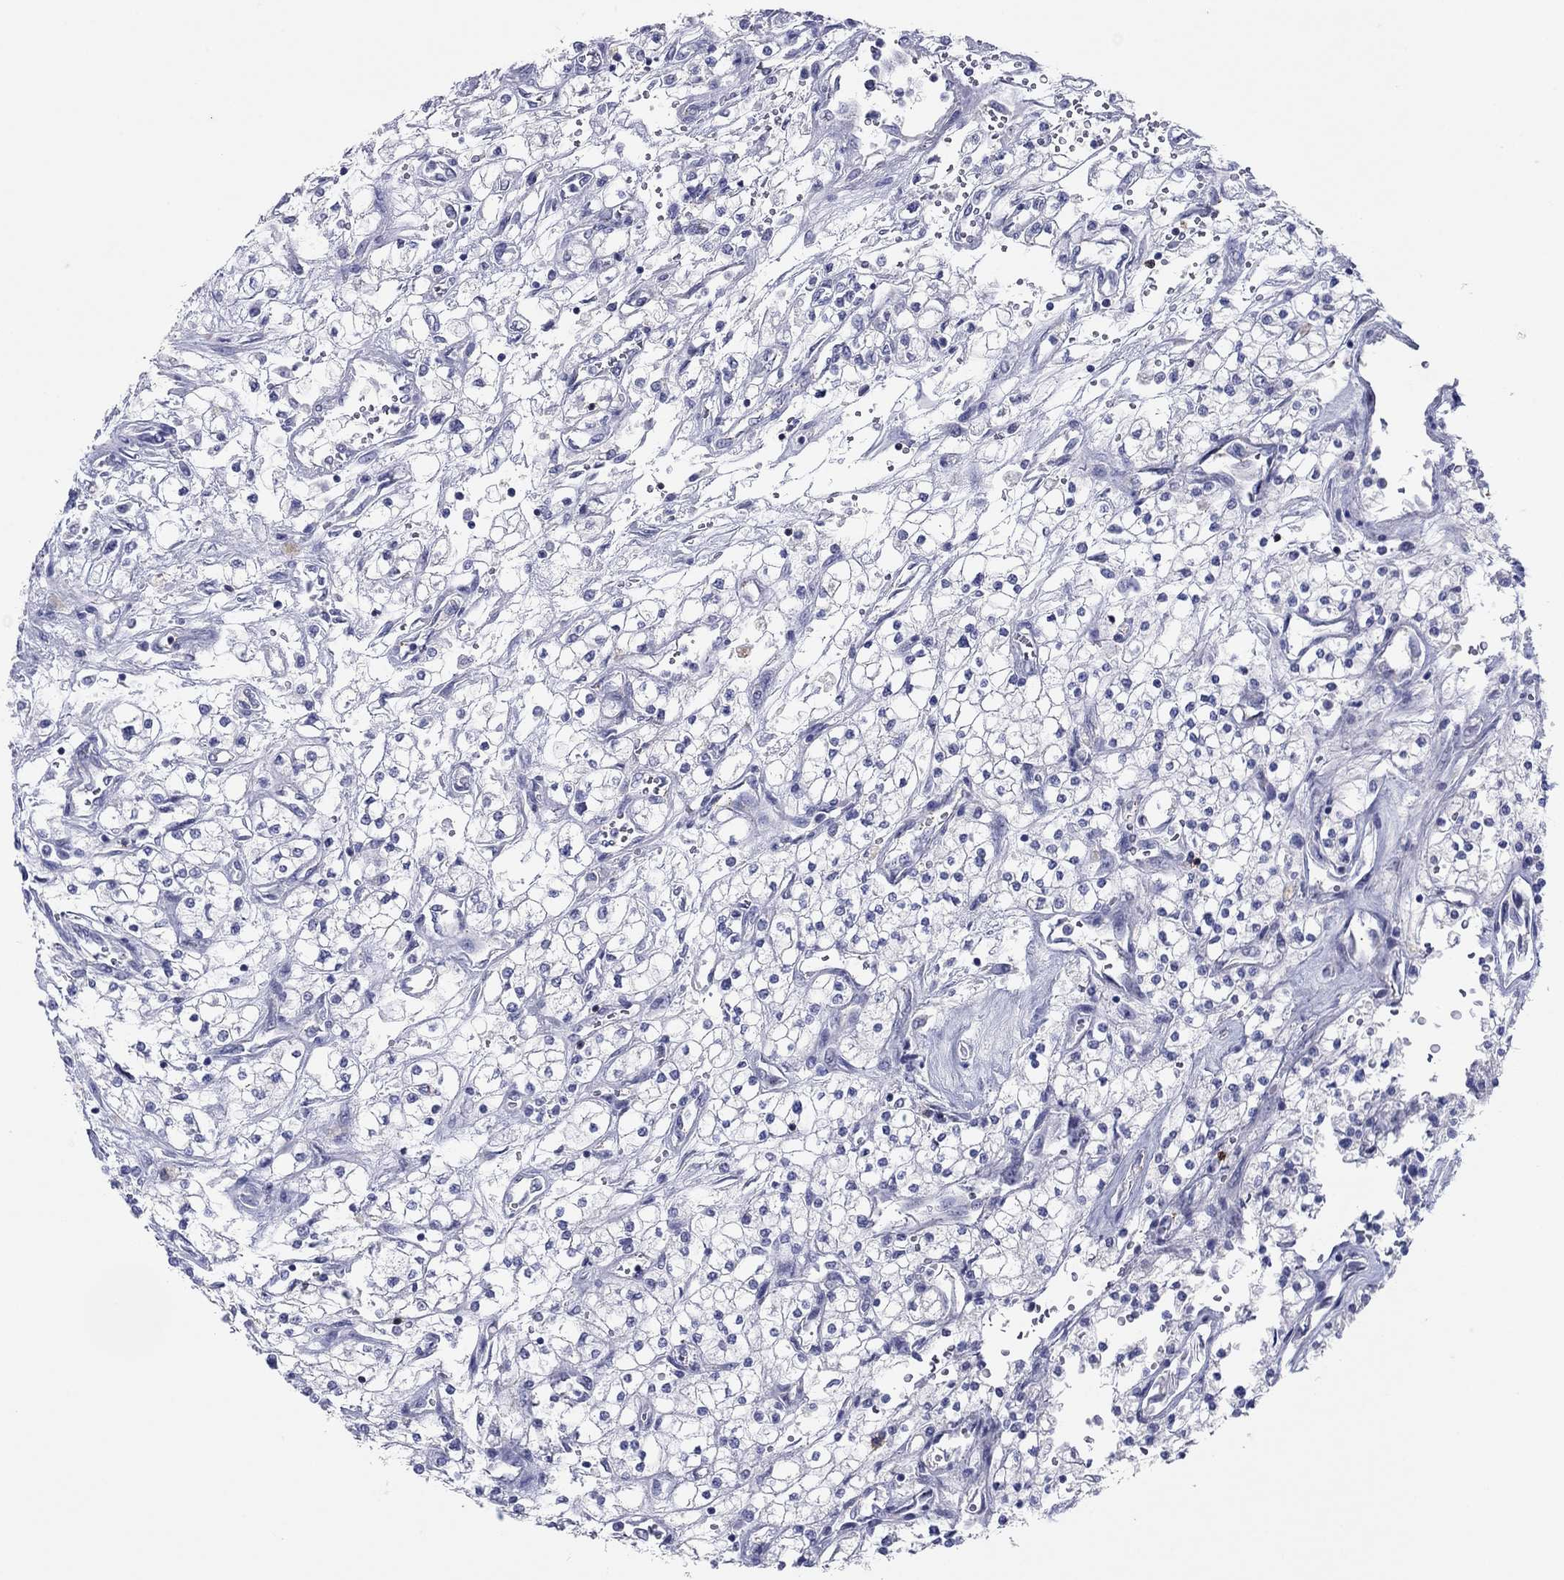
{"staining": {"intensity": "negative", "quantity": "none", "location": "none"}, "tissue": "renal cancer", "cell_type": "Tumor cells", "image_type": "cancer", "snomed": [{"axis": "morphology", "description": "Adenocarcinoma, NOS"}, {"axis": "topography", "description": "Kidney"}], "caption": "This is a micrograph of immunohistochemistry (IHC) staining of renal cancer, which shows no staining in tumor cells.", "gene": "ITGAE", "patient": {"sex": "male", "age": 80}}